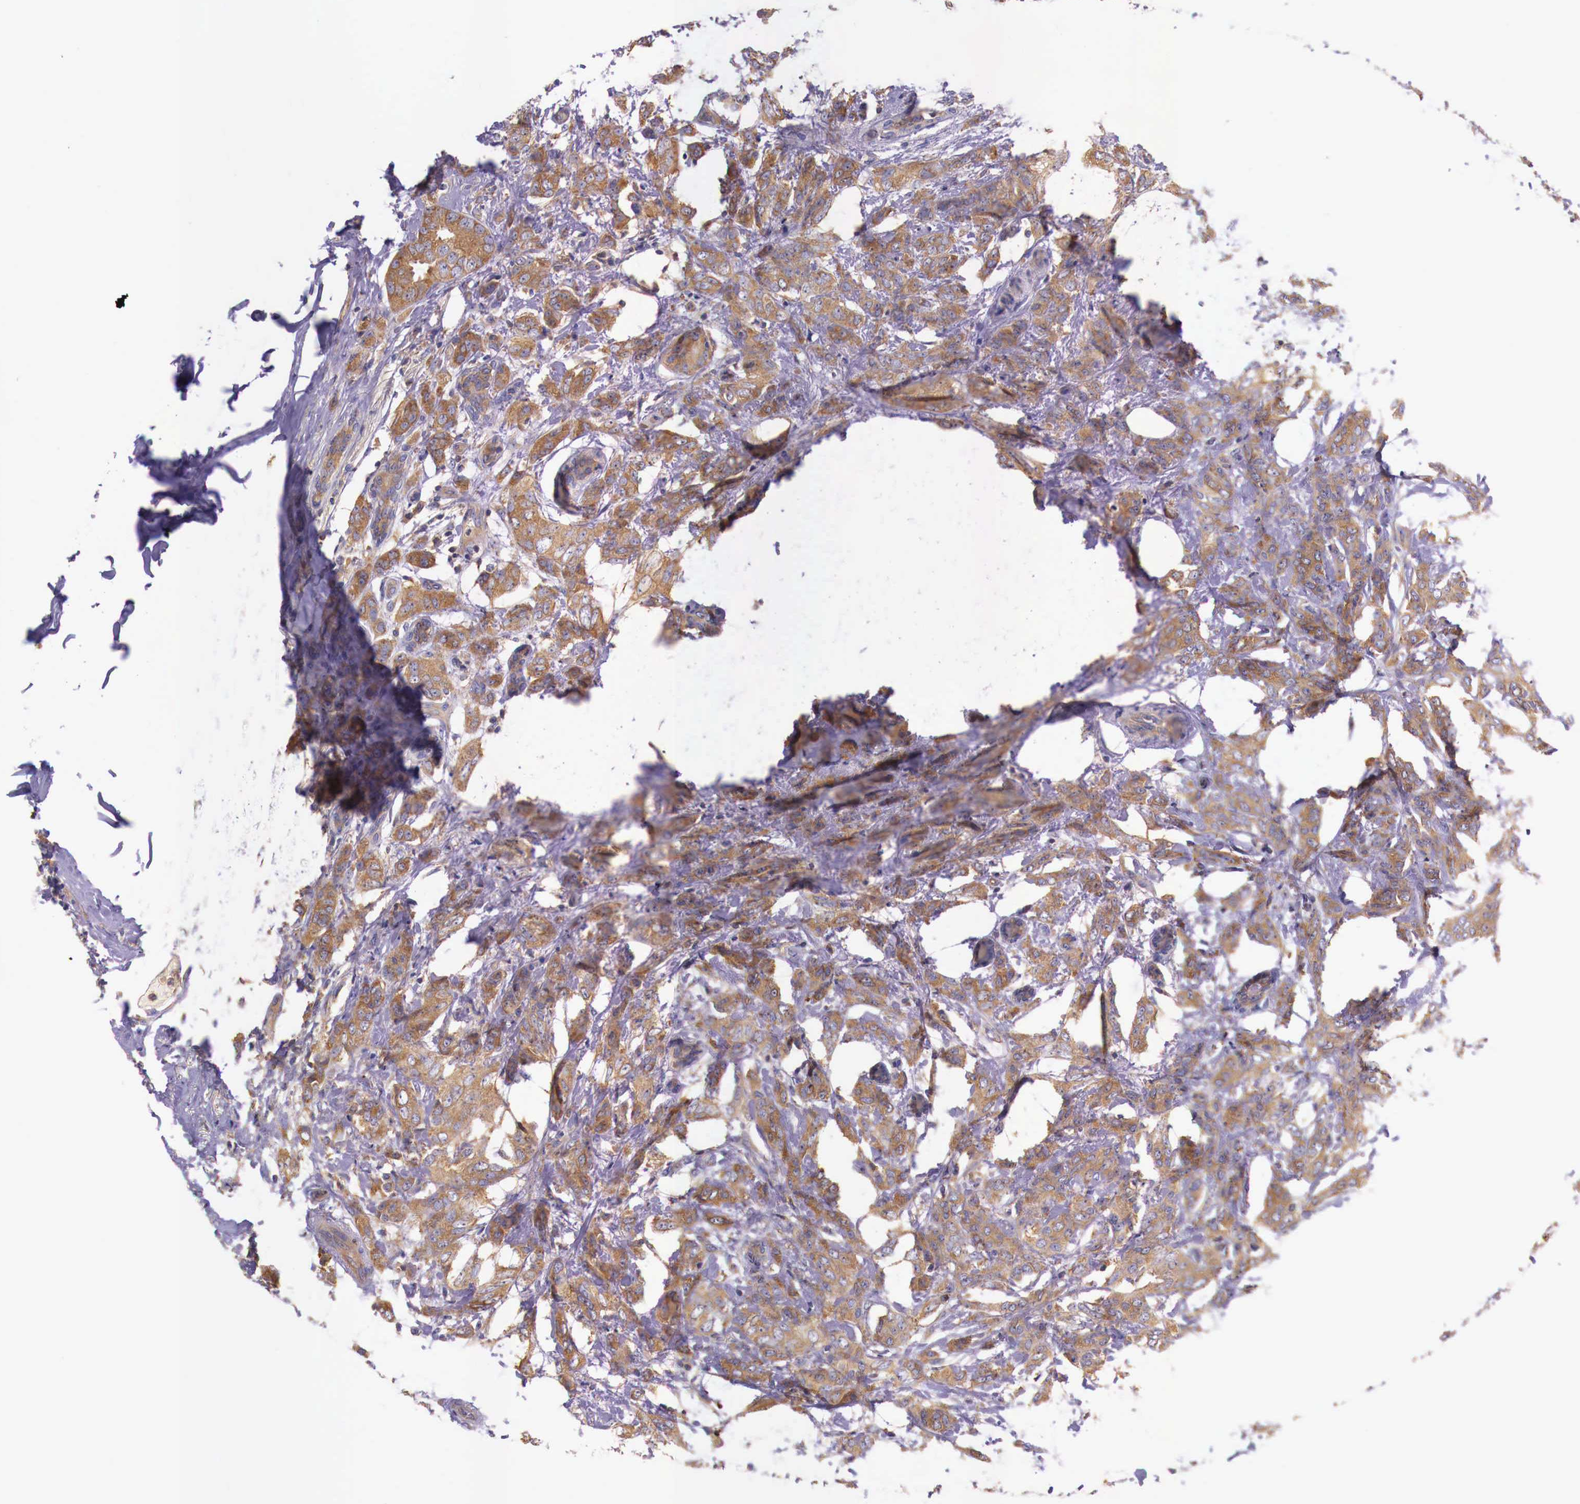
{"staining": {"intensity": "moderate", "quantity": ">75%", "location": "cytoplasmic/membranous"}, "tissue": "breast cancer", "cell_type": "Tumor cells", "image_type": "cancer", "snomed": [{"axis": "morphology", "description": "Duct carcinoma"}, {"axis": "topography", "description": "Breast"}], "caption": "Breast cancer (invasive ductal carcinoma) was stained to show a protein in brown. There is medium levels of moderate cytoplasmic/membranous staining in about >75% of tumor cells. Using DAB (3,3'-diaminobenzidine) (brown) and hematoxylin (blue) stains, captured at high magnification using brightfield microscopy.", "gene": "GRIPAP1", "patient": {"sex": "female", "age": 53}}